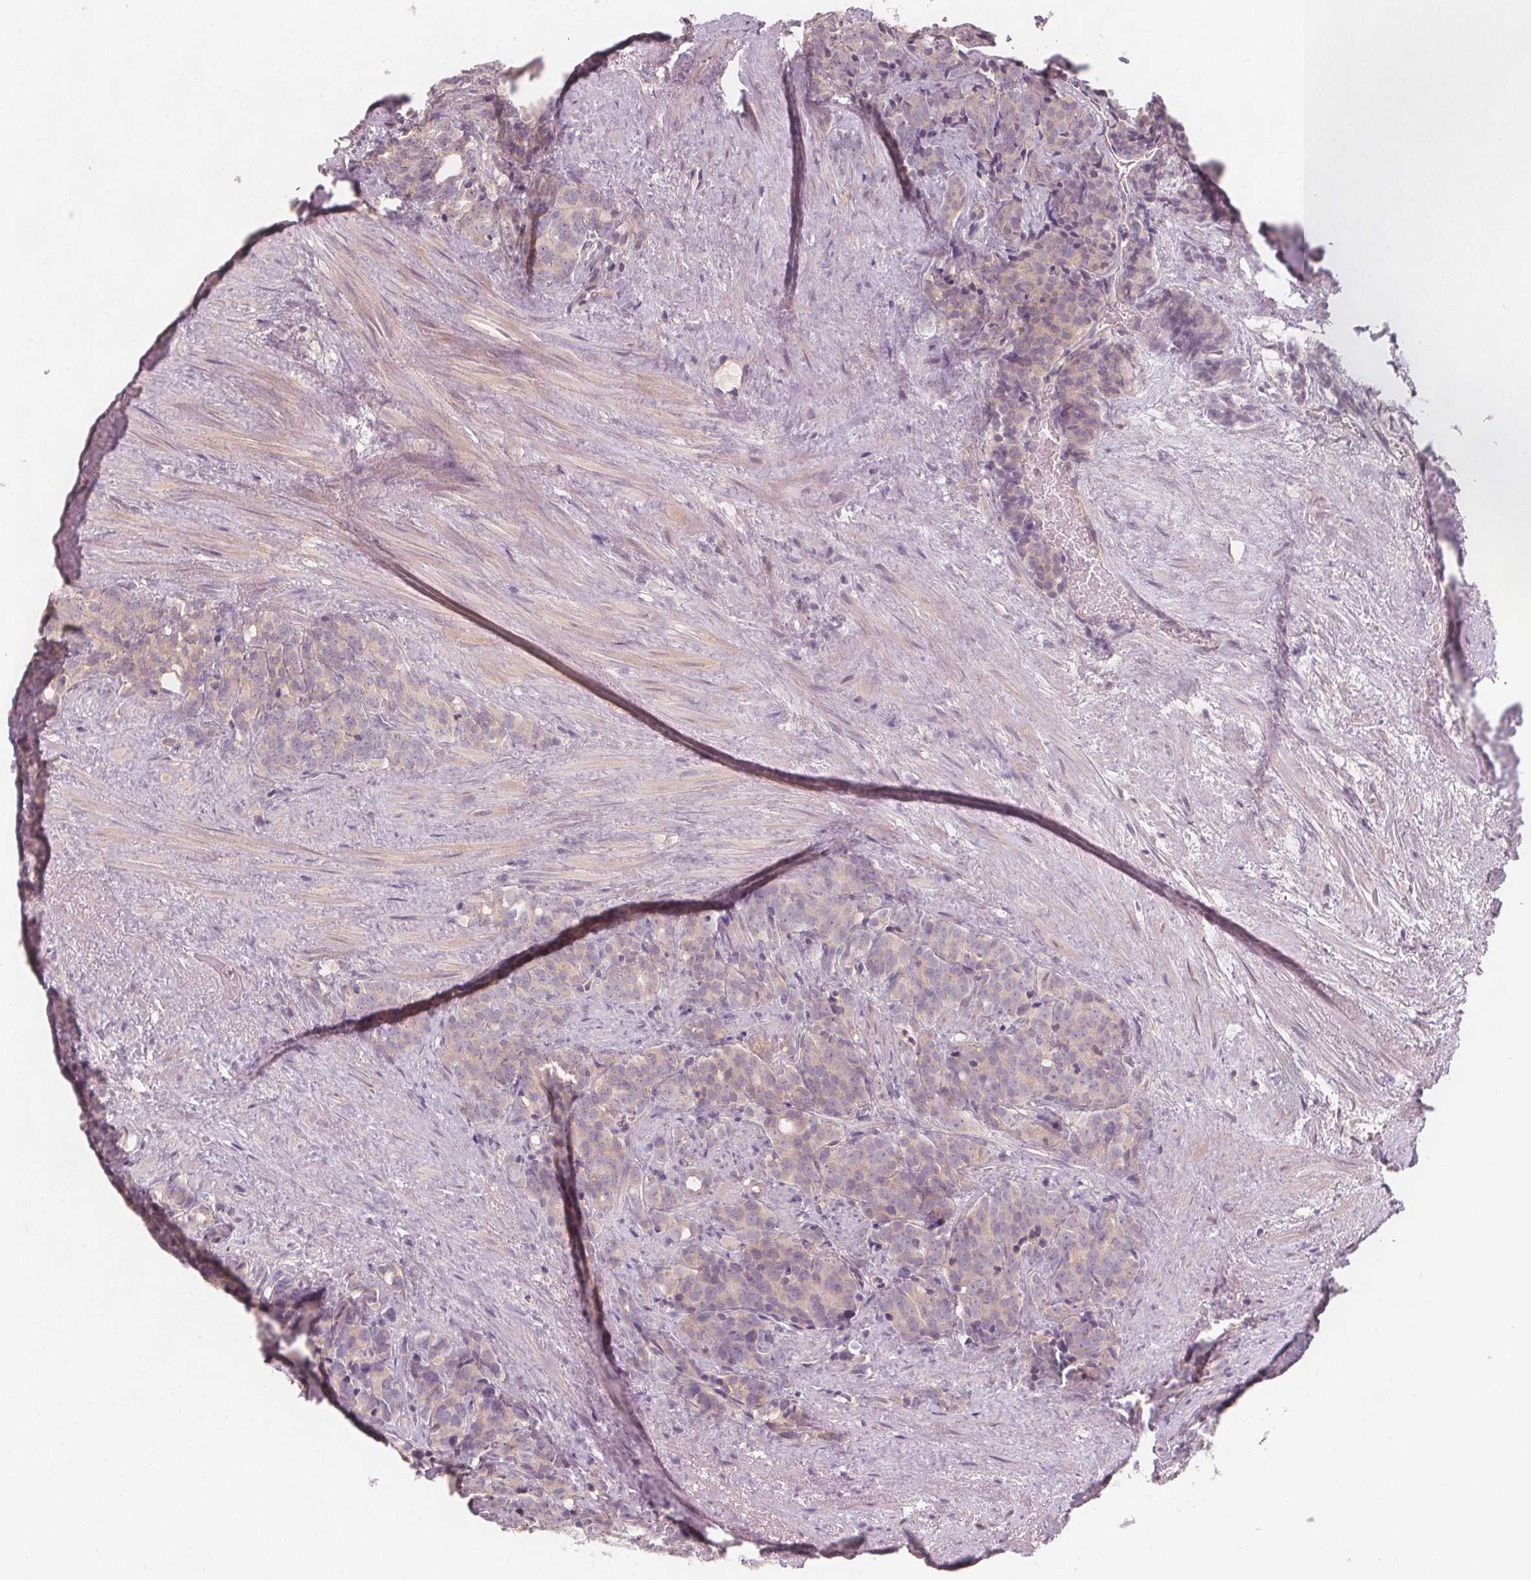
{"staining": {"intensity": "weak", "quantity": "<25%", "location": "cytoplasmic/membranous"}, "tissue": "prostate cancer", "cell_type": "Tumor cells", "image_type": "cancer", "snomed": [{"axis": "morphology", "description": "Adenocarcinoma, High grade"}, {"axis": "topography", "description": "Prostate"}], "caption": "An image of human prostate high-grade adenocarcinoma is negative for staining in tumor cells.", "gene": "VNN1", "patient": {"sex": "male", "age": 84}}